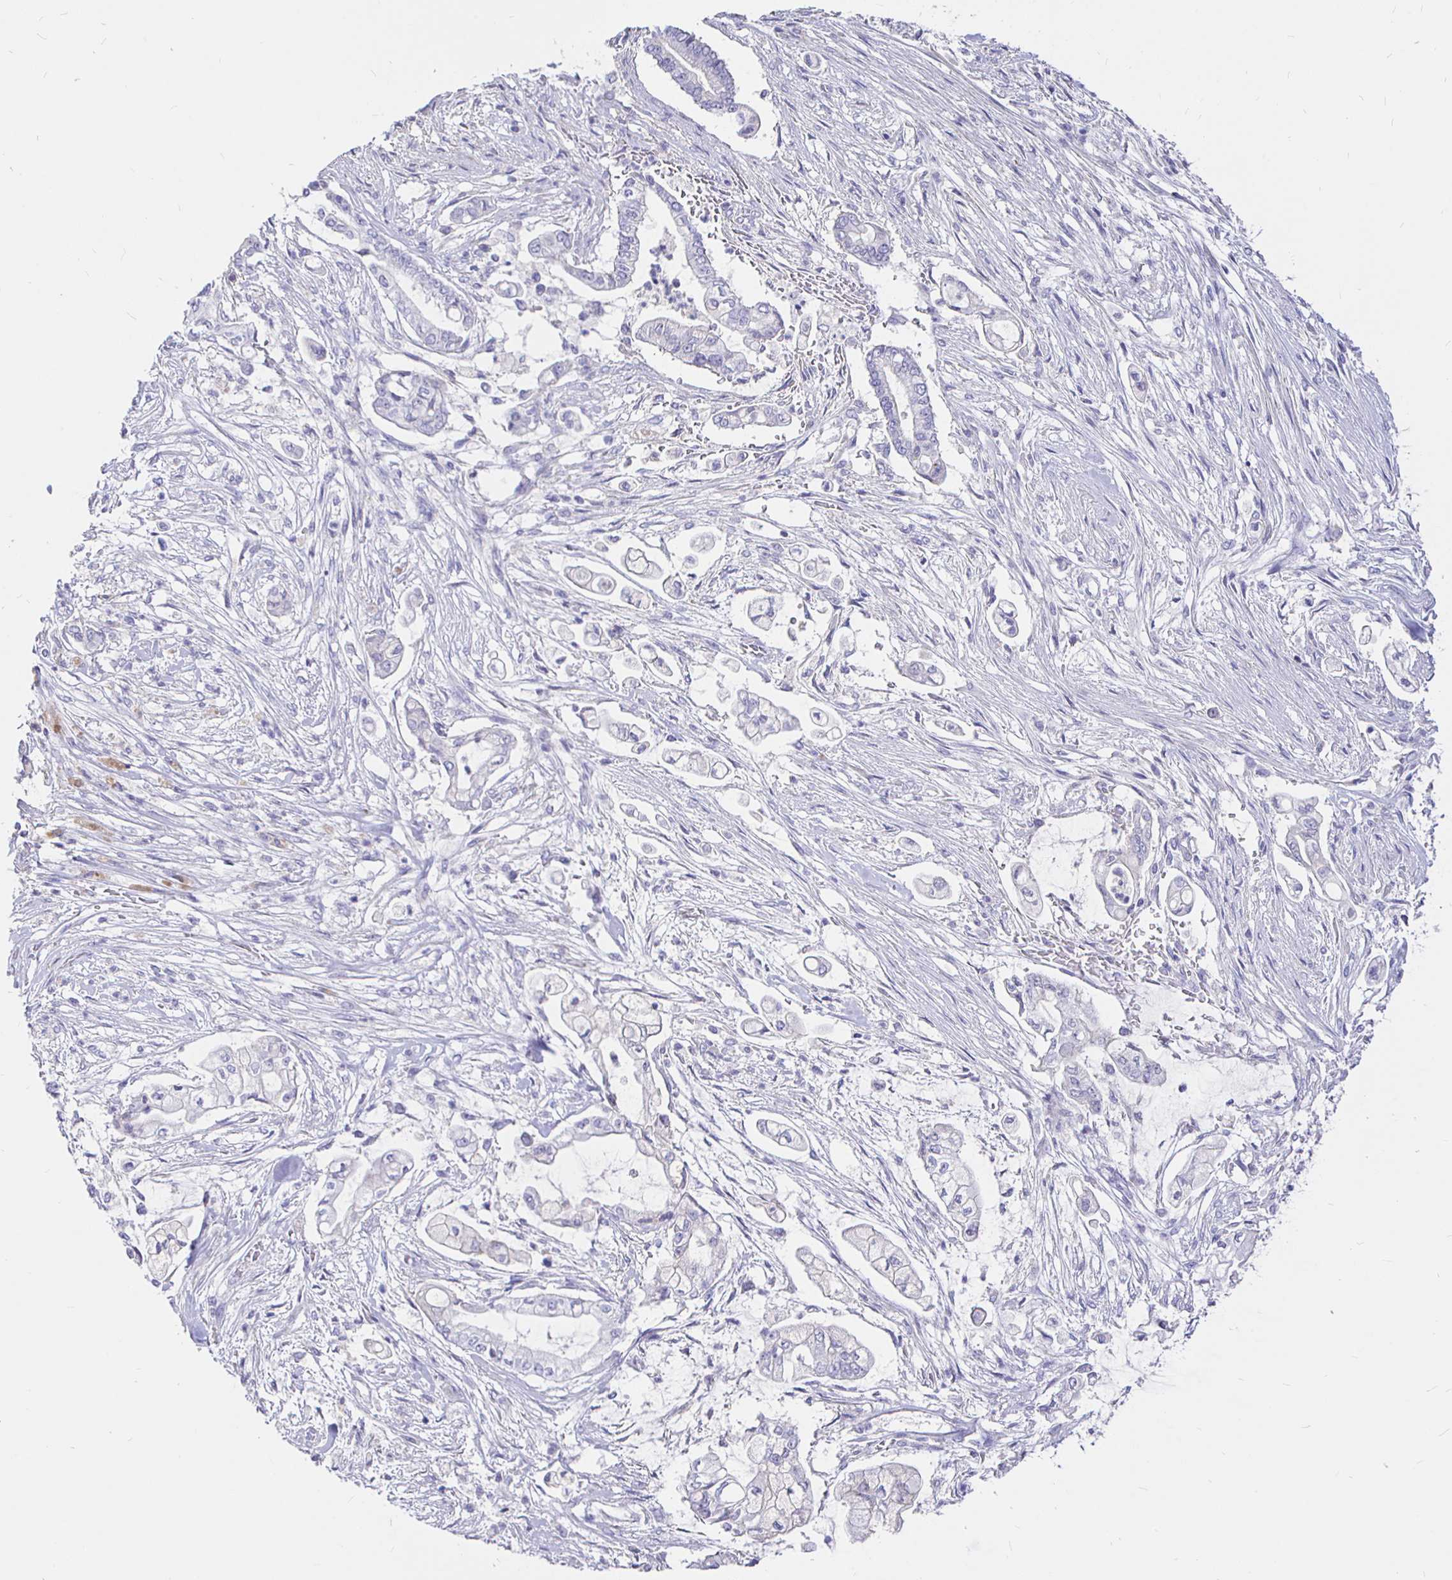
{"staining": {"intensity": "negative", "quantity": "none", "location": "none"}, "tissue": "pancreatic cancer", "cell_type": "Tumor cells", "image_type": "cancer", "snomed": [{"axis": "morphology", "description": "Adenocarcinoma, NOS"}, {"axis": "topography", "description": "Pancreas"}], "caption": "Pancreatic adenocarcinoma was stained to show a protein in brown. There is no significant staining in tumor cells.", "gene": "NECAB1", "patient": {"sex": "female", "age": 69}}